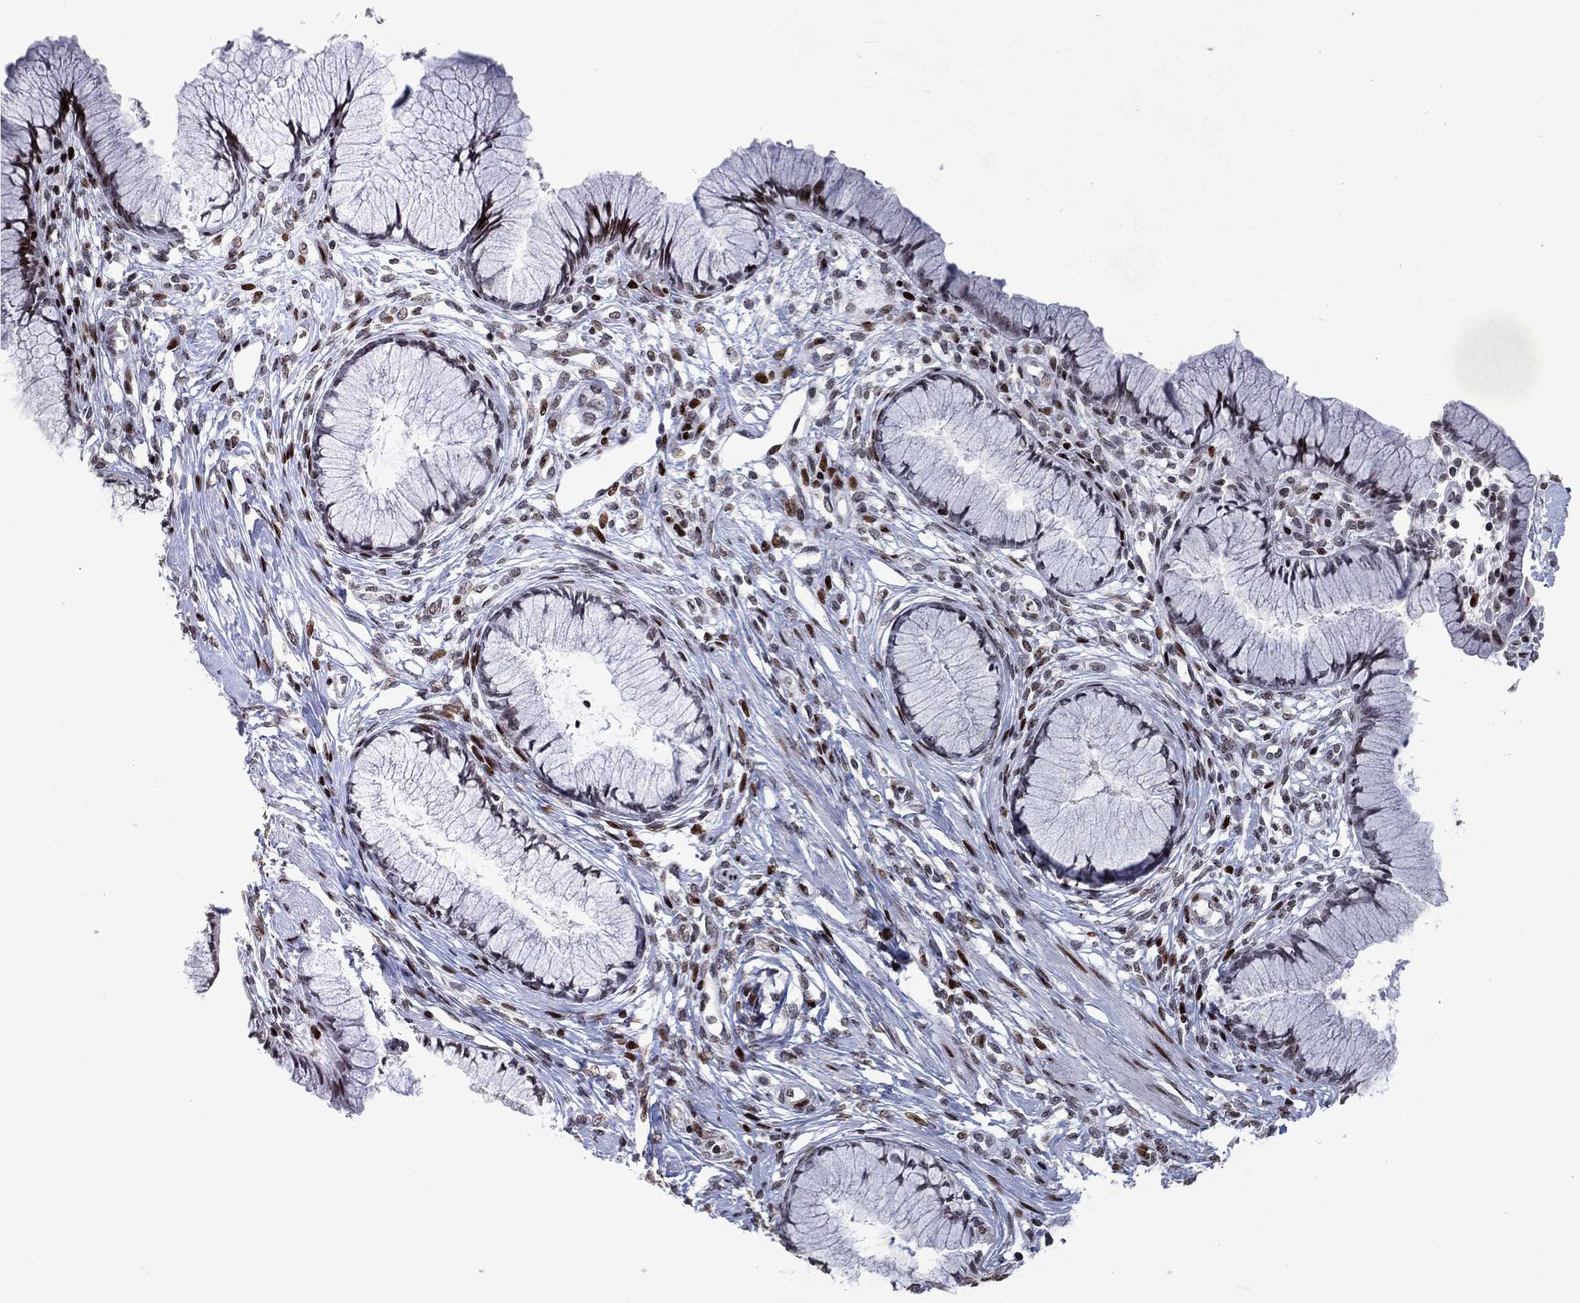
{"staining": {"intensity": "negative", "quantity": "none", "location": "none"}, "tissue": "cervix", "cell_type": "Glandular cells", "image_type": "normal", "snomed": [{"axis": "morphology", "description": "Normal tissue, NOS"}, {"axis": "topography", "description": "Cervix"}], "caption": "Glandular cells are negative for protein expression in benign human cervix. (Stains: DAB (3,3'-diaminobenzidine) IHC with hematoxylin counter stain, Microscopy: brightfield microscopy at high magnification).", "gene": "SRSF3", "patient": {"sex": "female", "age": 37}}